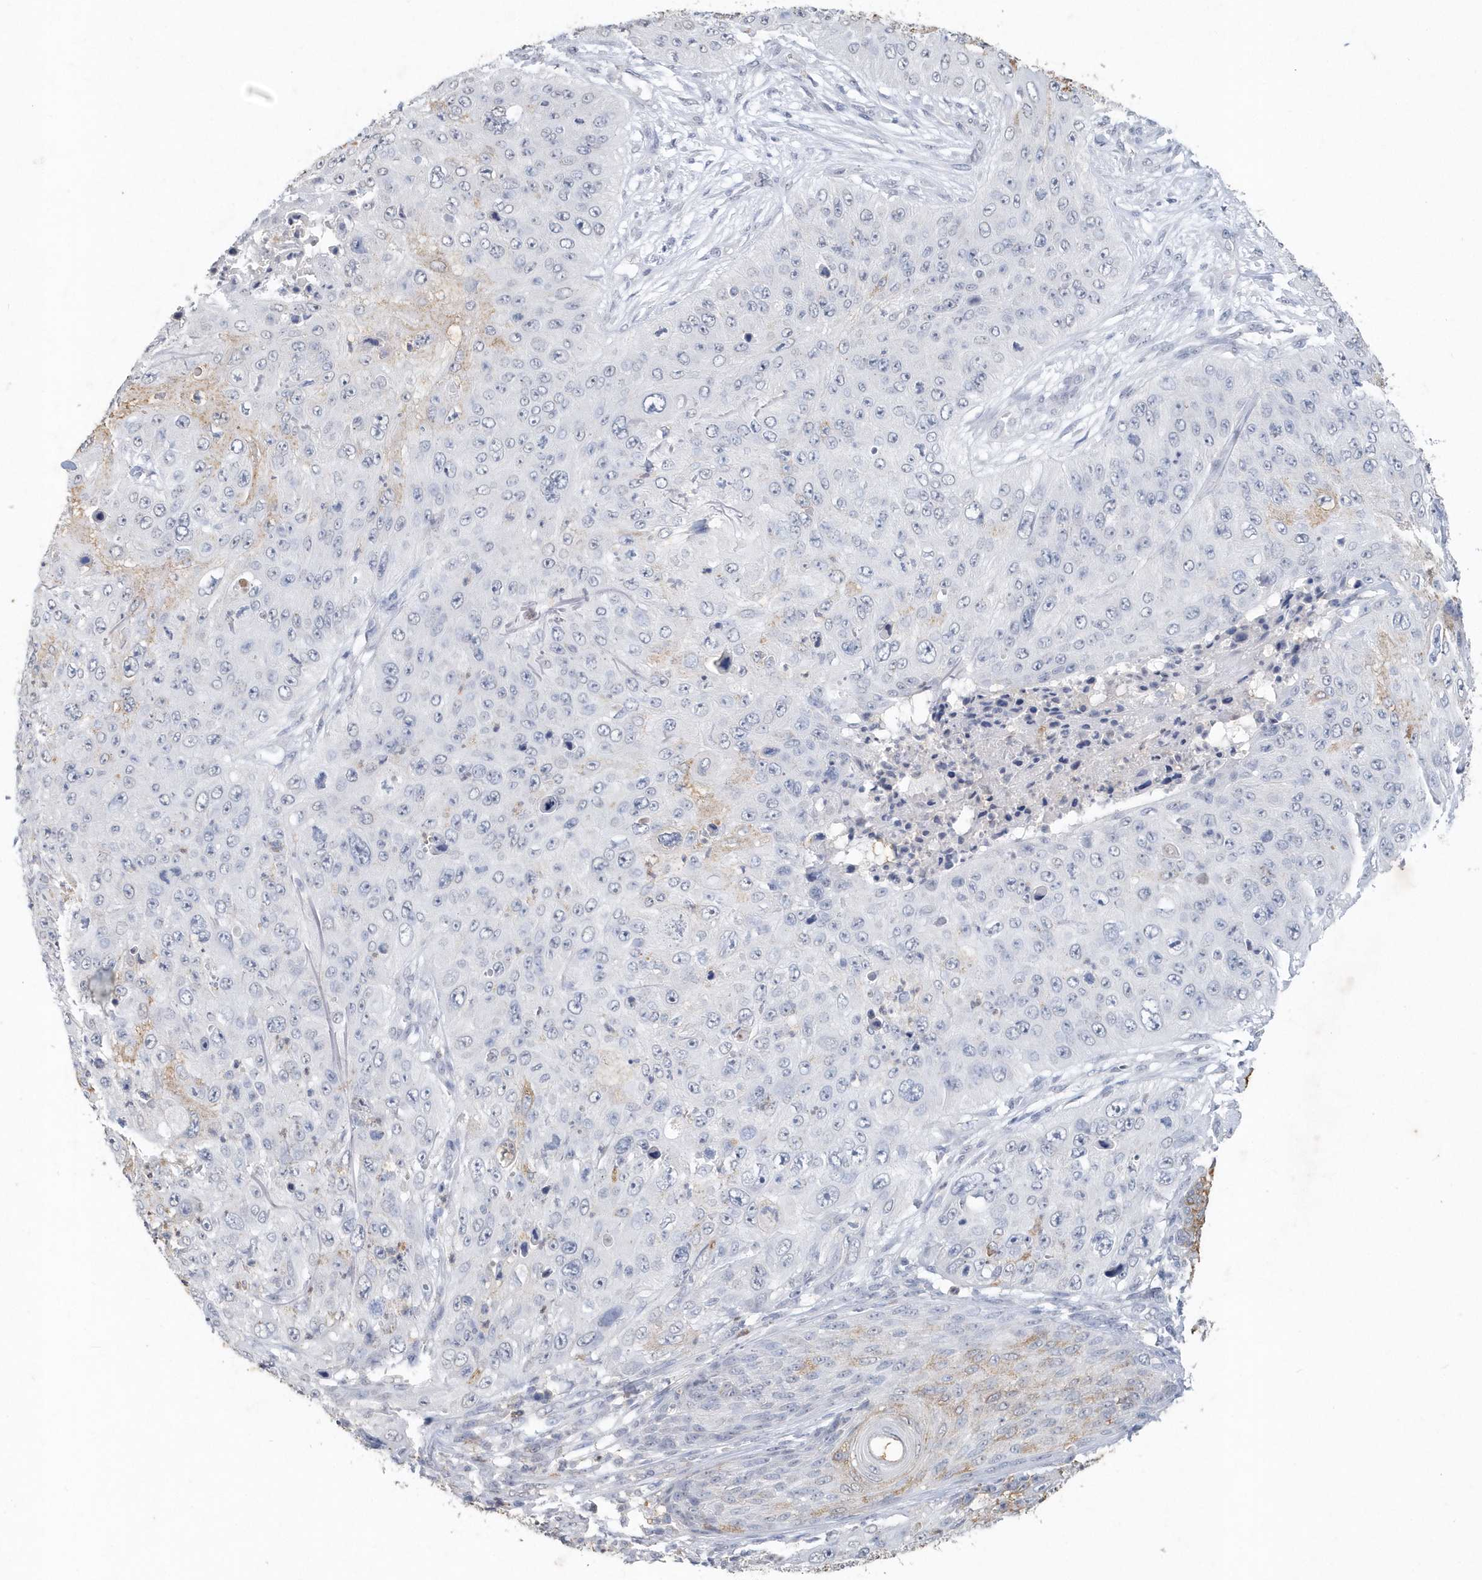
{"staining": {"intensity": "negative", "quantity": "none", "location": "none"}, "tissue": "skin cancer", "cell_type": "Tumor cells", "image_type": "cancer", "snomed": [{"axis": "morphology", "description": "Squamous cell carcinoma, NOS"}, {"axis": "topography", "description": "Skin"}], "caption": "DAB immunohistochemical staining of skin squamous cell carcinoma exhibits no significant positivity in tumor cells.", "gene": "PDCD1", "patient": {"sex": "female", "age": 80}}